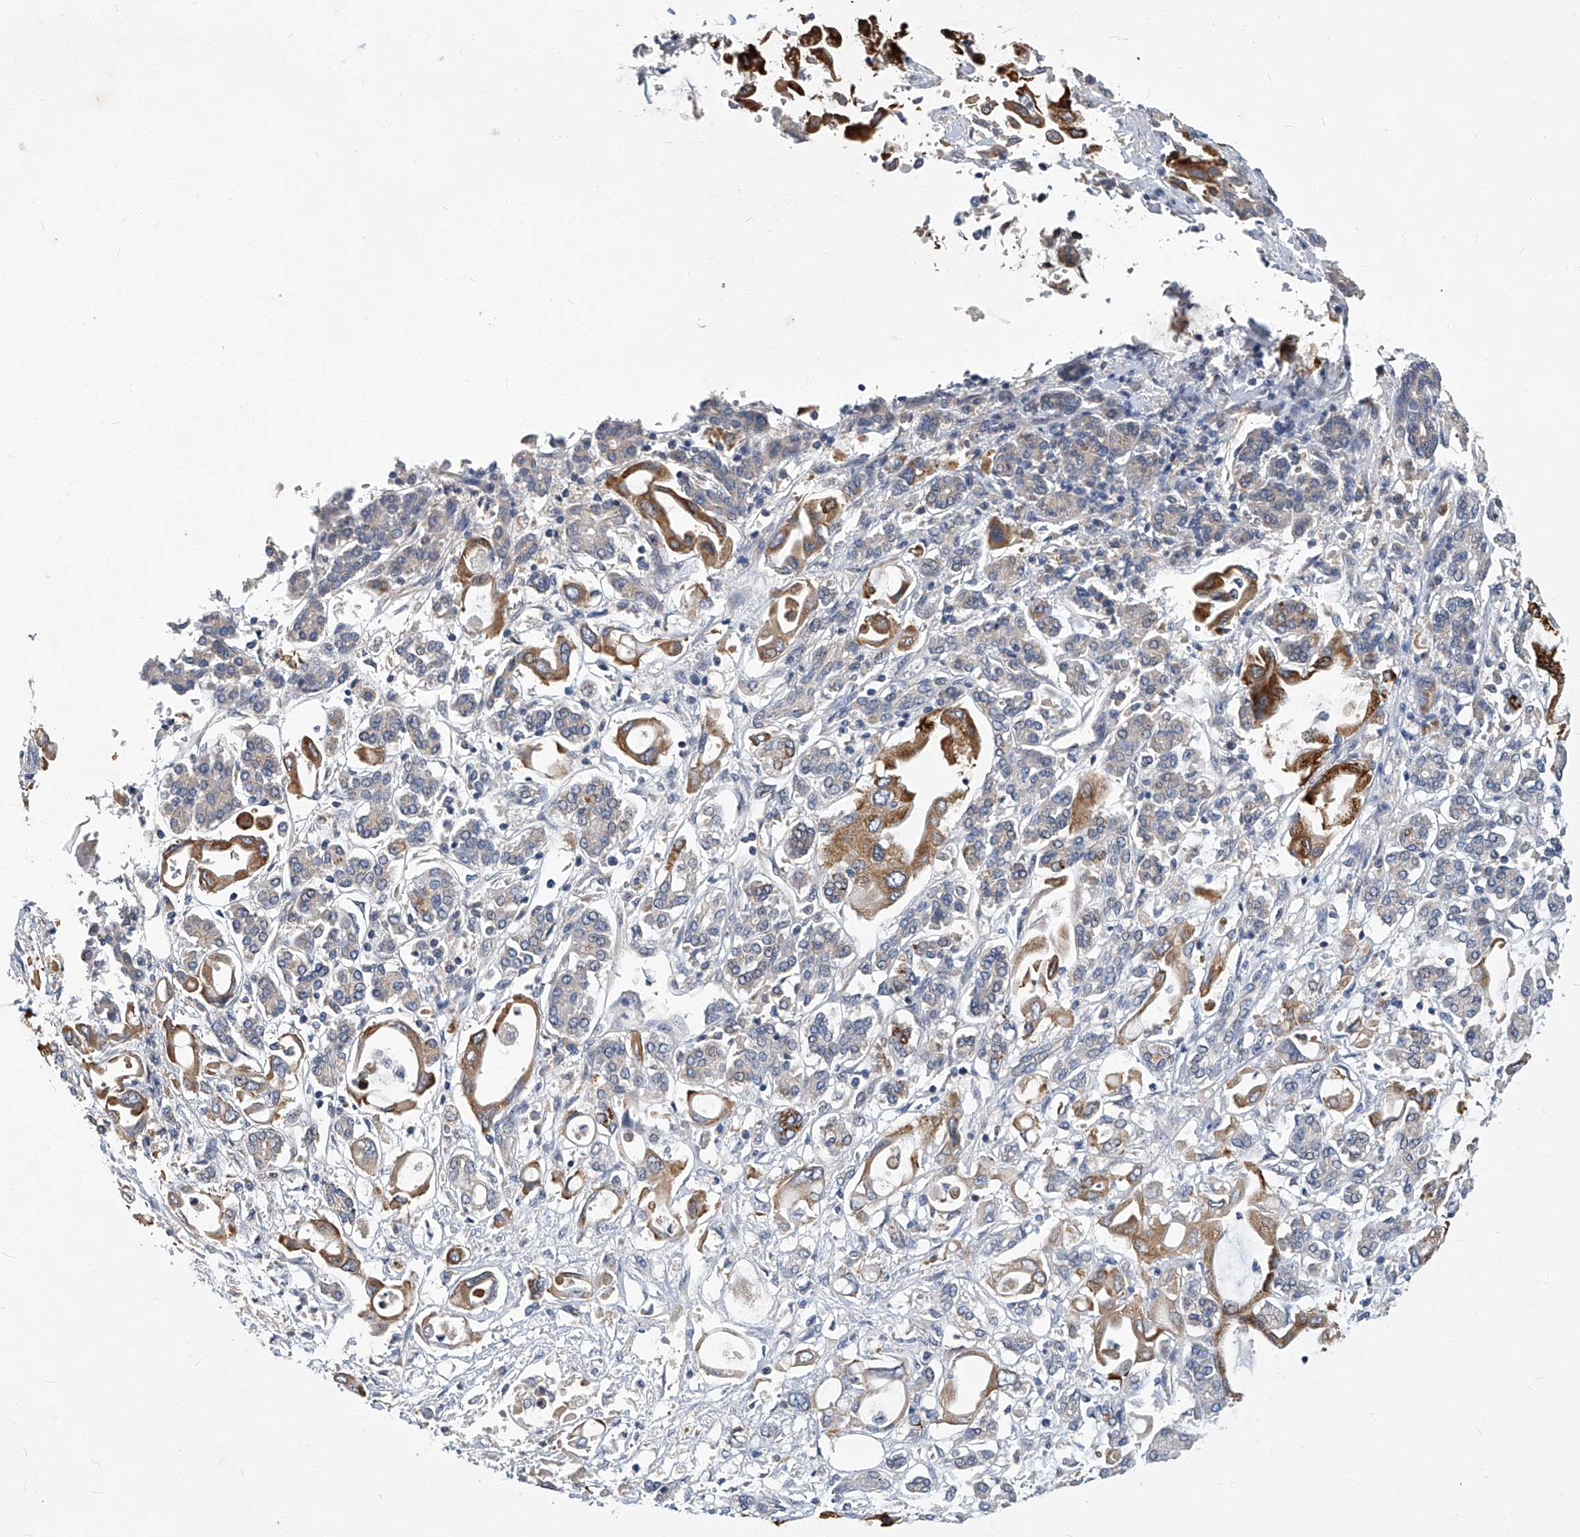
{"staining": {"intensity": "moderate", "quantity": "25%-75%", "location": "cytoplasmic/membranous"}, "tissue": "pancreatic cancer", "cell_type": "Tumor cells", "image_type": "cancer", "snomed": [{"axis": "morphology", "description": "Adenocarcinoma, NOS"}, {"axis": "topography", "description": "Pancreas"}], "caption": "Immunohistochemistry (IHC) image of human adenocarcinoma (pancreatic) stained for a protein (brown), which exhibits medium levels of moderate cytoplasmic/membranous expression in about 25%-75% of tumor cells.", "gene": "TGFBR1", "patient": {"sex": "female", "age": 57}}